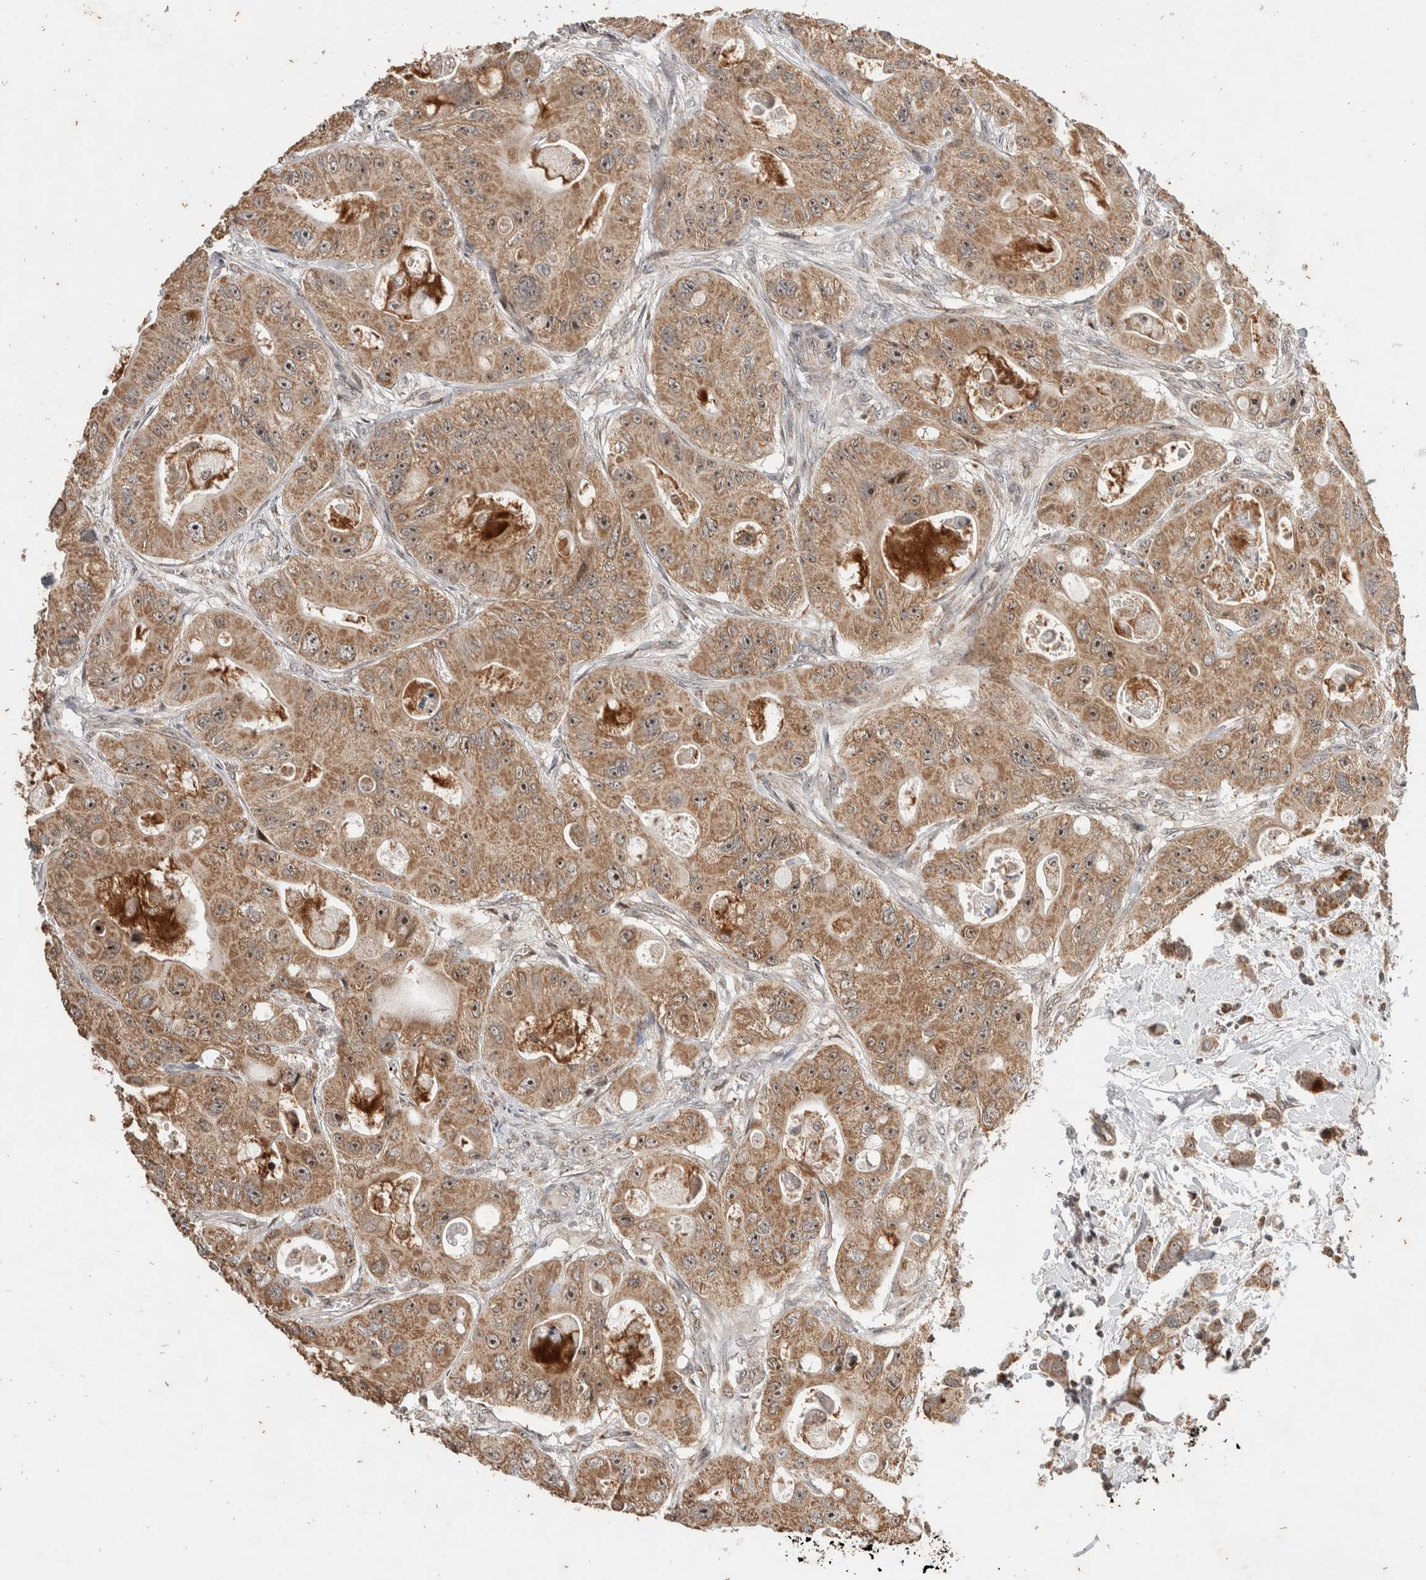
{"staining": {"intensity": "moderate", "quantity": ">75%", "location": "cytoplasmic/membranous,nuclear"}, "tissue": "colorectal cancer", "cell_type": "Tumor cells", "image_type": "cancer", "snomed": [{"axis": "morphology", "description": "Adenocarcinoma, NOS"}, {"axis": "topography", "description": "Colon"}], "caption": "An image showing moderate cytoplasmic/membranous and nuclear expression in approximately >75% of tumor cells in adenocarcinoma (colorectal), as visualized by brown immunohistochemical staining.", "gene": "ATXN7L1", "patient": {"sex": "female", "age": 46}}